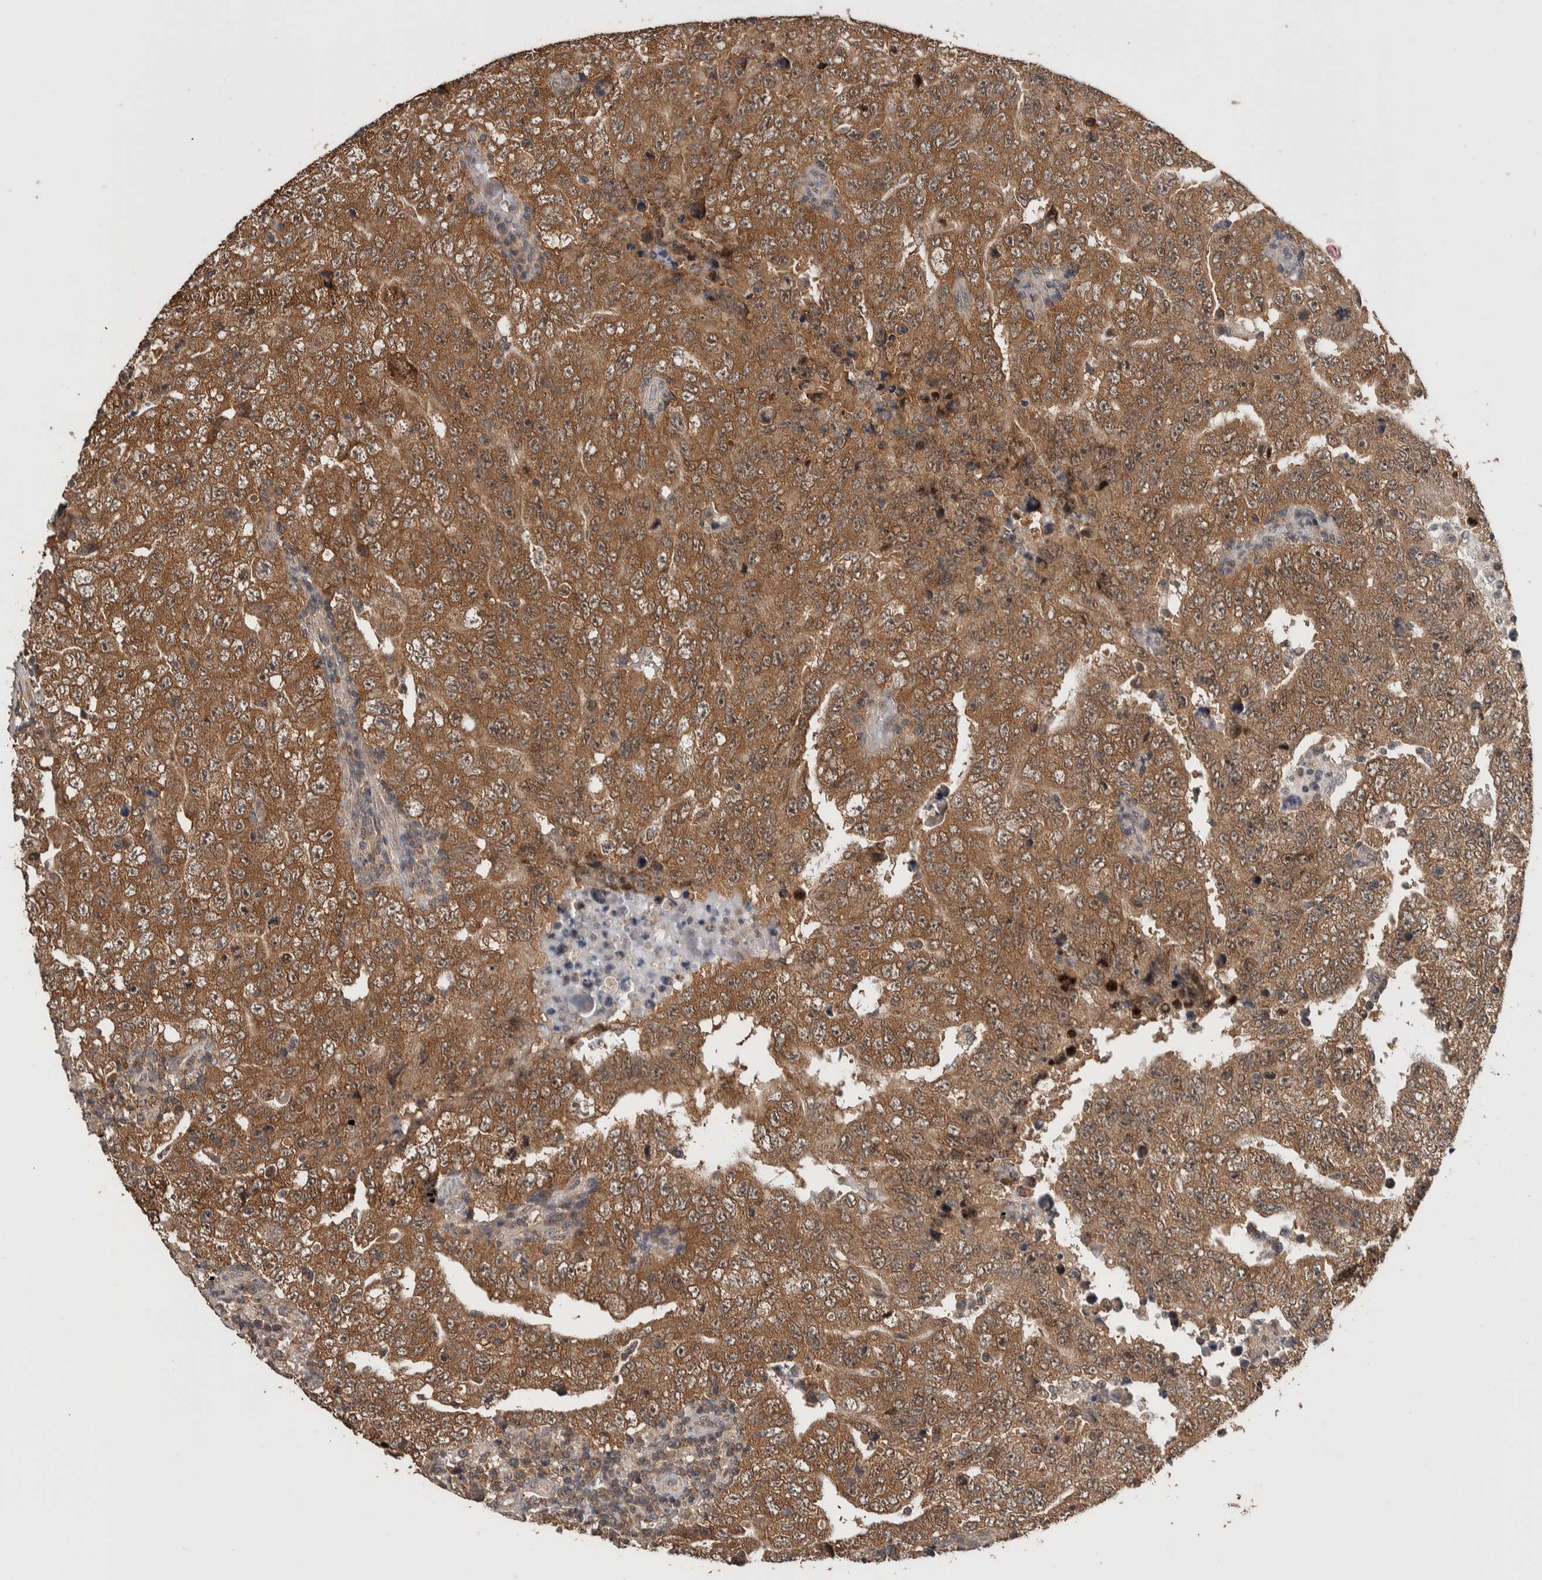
{"staining": {"intensity": "moderate", "quantity": ">75%", "location": "cytoplasmic/membranous"}, "tissue": "testis cancer", "cell_type": "Tumor cells", "image_type": "cancer", "snomed": [{"axis": "morphology", "description": "Carcinoma, Embryonal, NOS"}, {"axis": "topography", "description": "Testis"}], "caption": "IHC photomicrograph of human embryonal carcinoma (testis) stained for a protein (brown), which reveals medium levels of moderate cytoplasmic/membranous staining in approximately >75% of tumor cells.", "gene": "DVL2", "patient": {"sex": "male", "age": 26}}